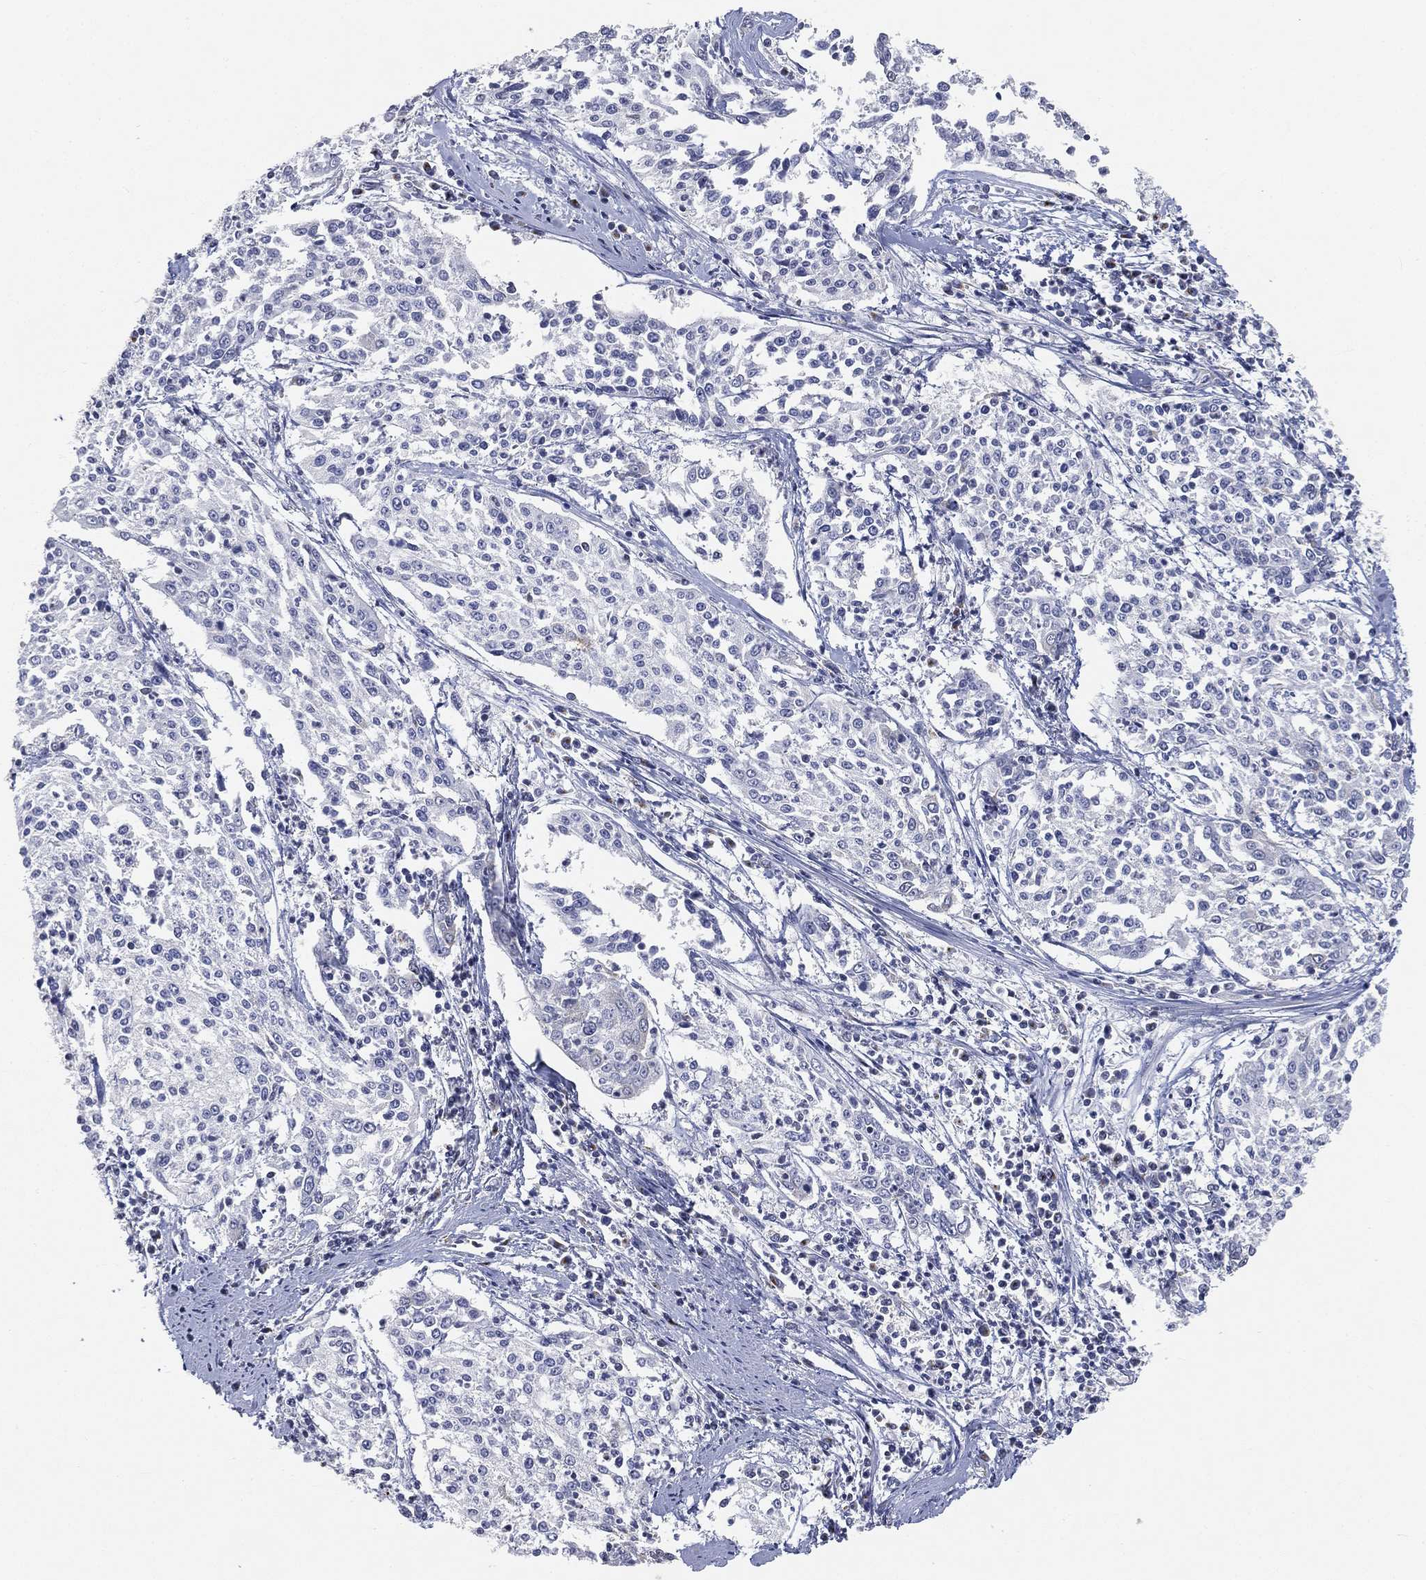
{"staining": {"intensity": "negative", "quantity": "none", "location": "none"}, "tissue": "cervical cancer", "cell_type": "Tumor cells", "image_type": "cancer", "snomed": [{"axis": "morphology", "description": "Squamous cell carcinoma, NOS"}, {"axis": "topography", "description": "Cervix"}], "caption": "The immunohistochemistry (IHC) histopathology image has no significant staining in tumor cells of cervical squamous cell carcinoma tissue.", "gene": "TICAM1", "patient": {"sex": "female", "age": 41}}